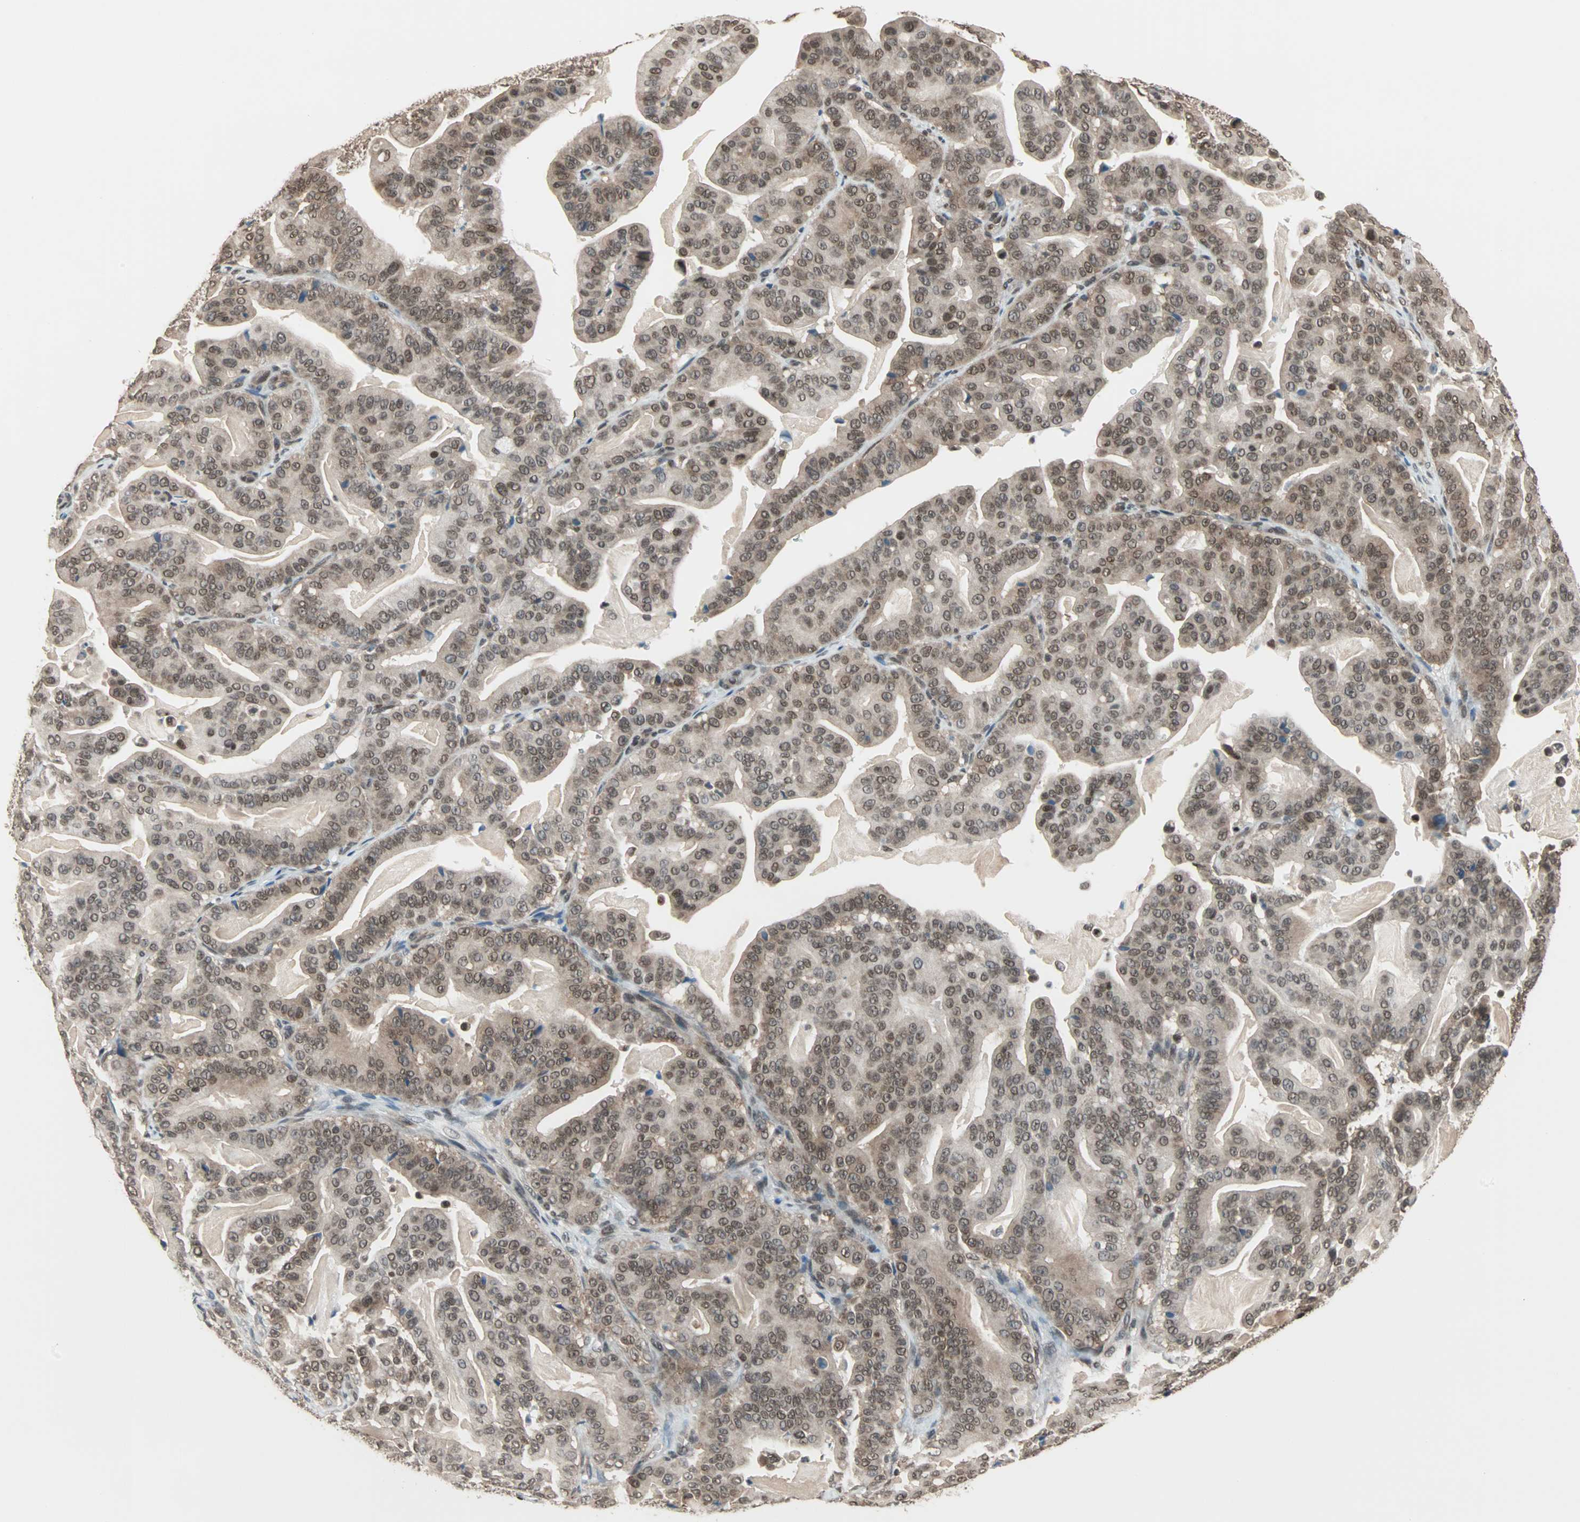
{"staining": {"intensity": "moderate", "quantity": ">75%", "location": "nuclear"}, "tissue": "pancreatic cancer", "cell_type": "Tumor cells", "image_type": "cancer", "snomed": [{"axis": "morphology", "description": "Adenocarcinoma, NOS"}, {"axis": "topography", "description": "Pancreas"}], "caption": "Brown immunohistochemical staining in human adenocarcinoma (pancreatic) displays moderate nuclear positivity in approximately >75% of tumor cells.", "gene": "DAZAP1", "patient": {"sex": "male", "age": 63}}